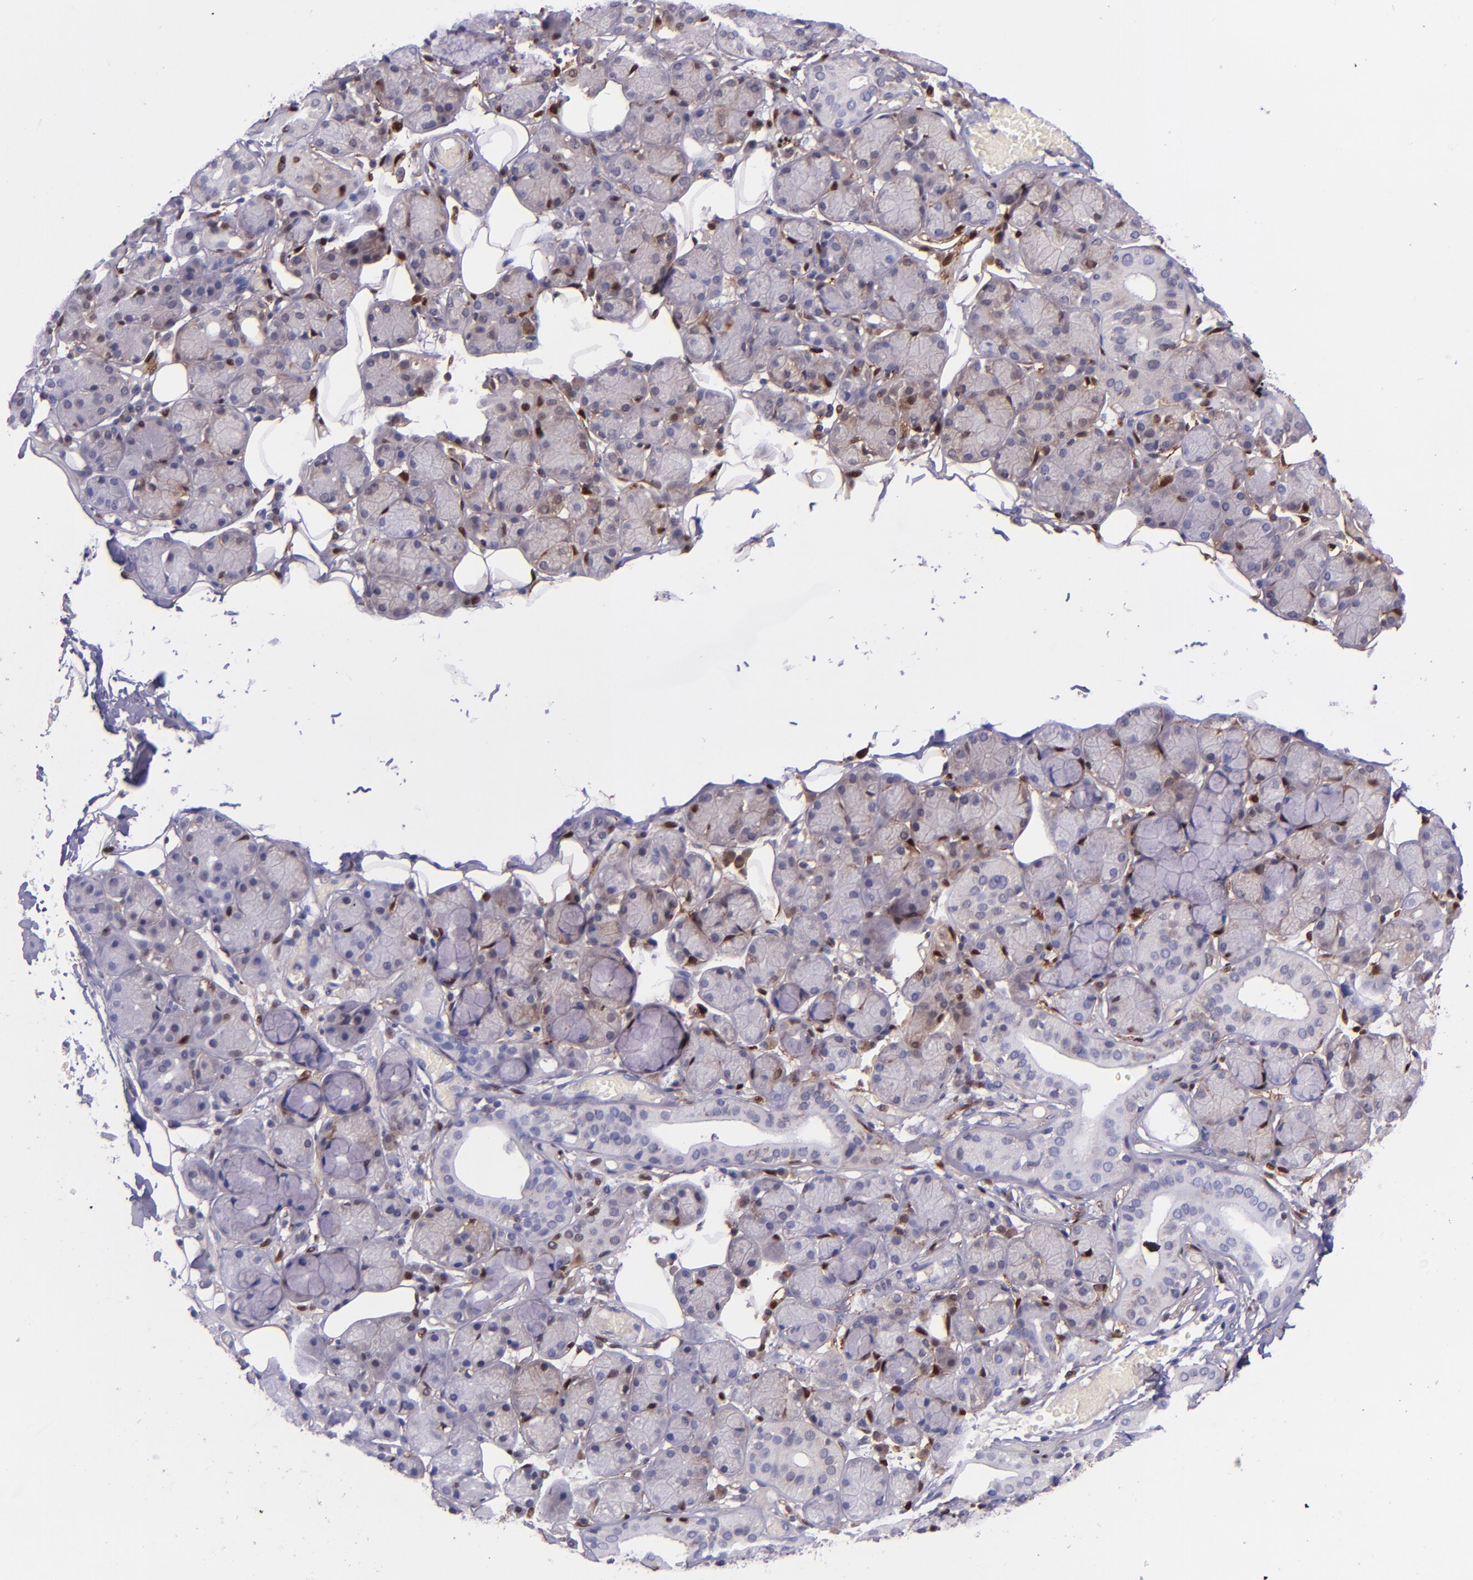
{"staining": {"intensity": "negative", "quantity": "none", "location": "none"}, "tissue": "salivary gland", "cell_type": "Glandular cells", "image_type": "normal", "snomed": [{"axis": "morphology", "description": "Normal tissue, NOS"}, {"axis": "topography", "description": "Salivary gland"}], "caption": "Immunohistochemical staining of benign human salivary gland displays no significant positivity in glandular cells. Brightfield microscopy of immunohistochemistry (IHC) stained with DAB (3,3'-diaminobenzidine) (brown) and hematoxylin (blue), captured at high magnification.", "gene": "LGALS1", "patient": {"sex": "male", "age": 54}}